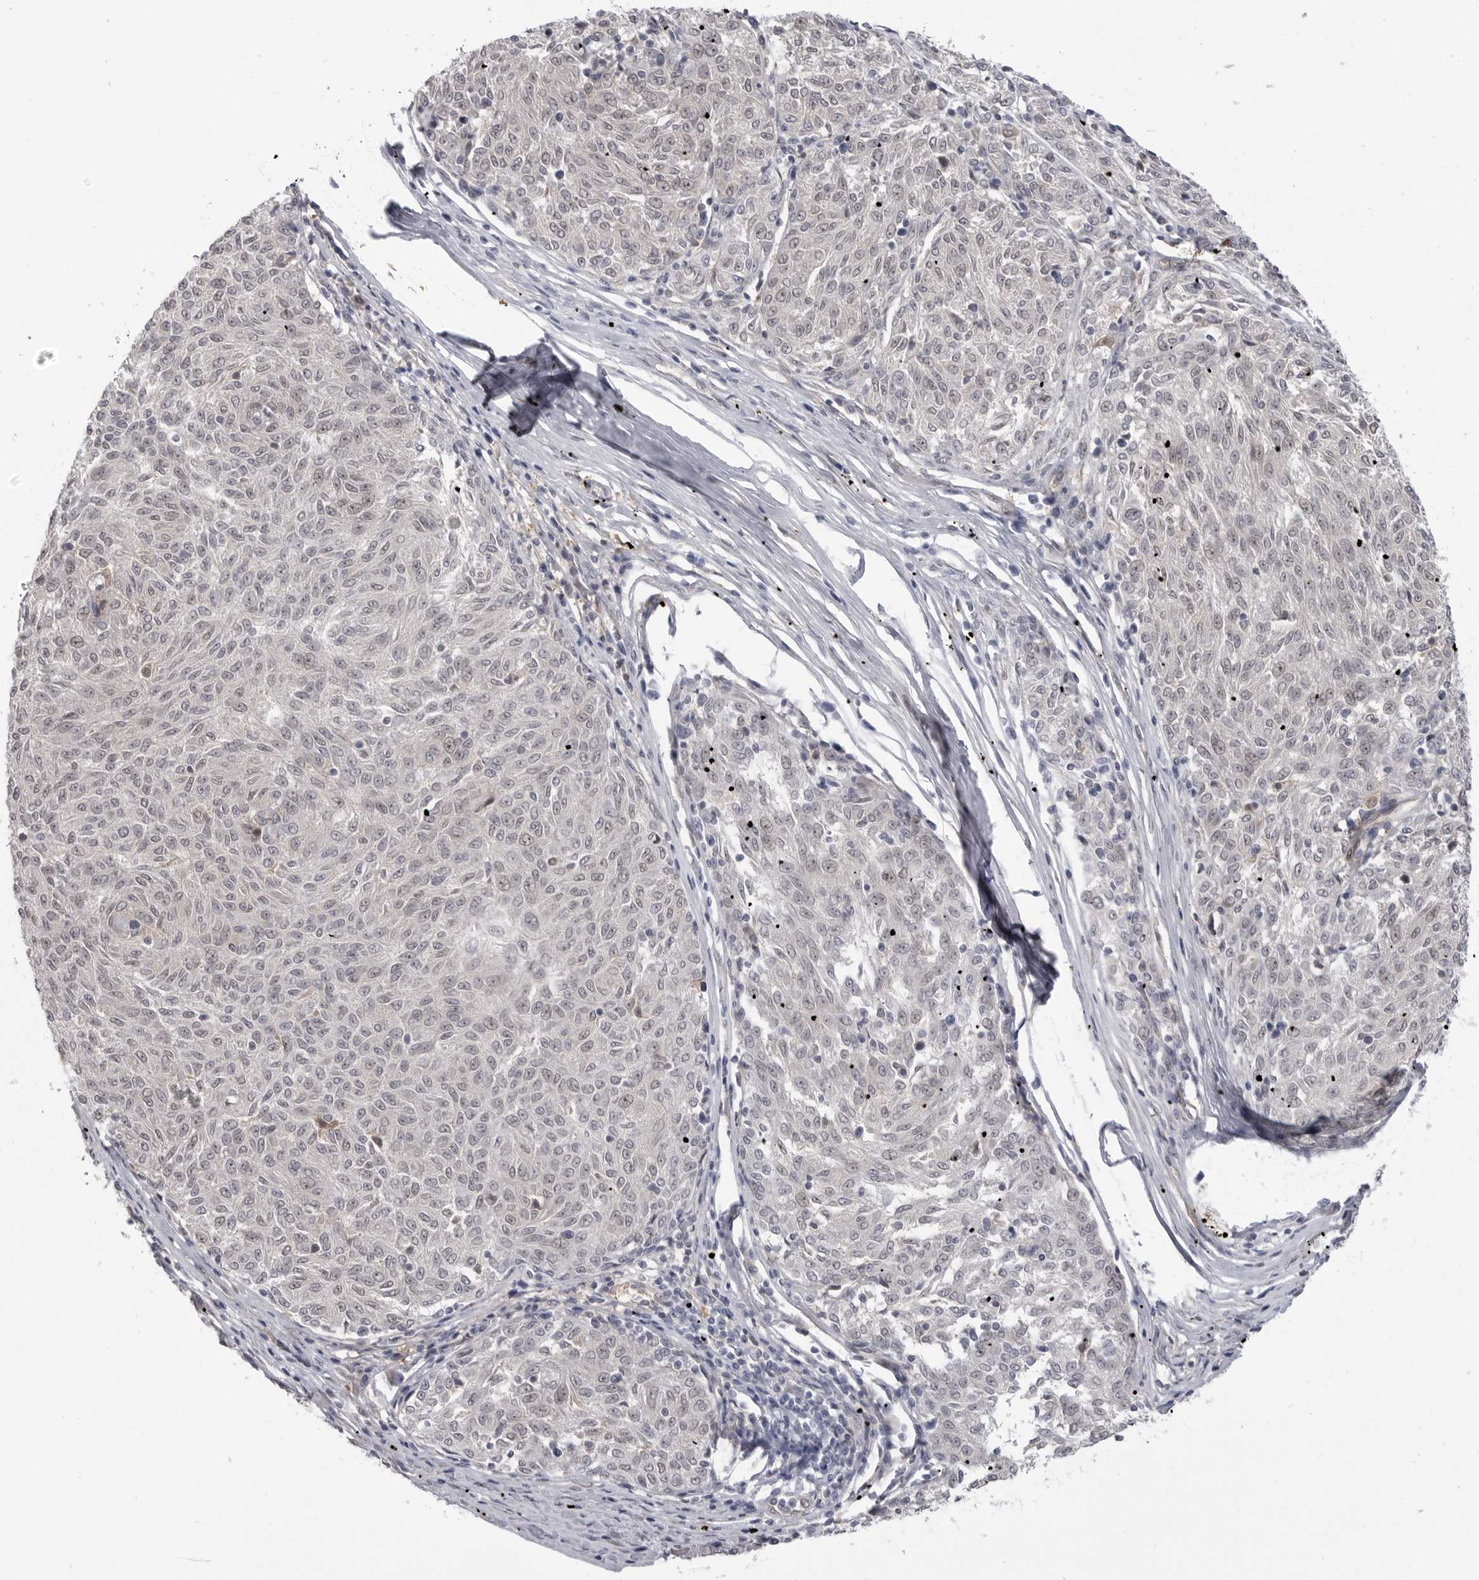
{"staining": {"intensity": "negative", "quantity": "none", "location": "none"}, "tissue": "melanoma", "cell_type": "Tumor cells", "image_type": "cancer", "snomed": [{"axis": "morphology", "description": "Malignant melanoma, NOS"}, {"axis": "topography", "description": "Skin"}], "caption": "Micrograph shows no significant protein staining in tumor cells of melanoma.", "gene": "PNPO", "patient": {"sex": "female", "age": 72}}